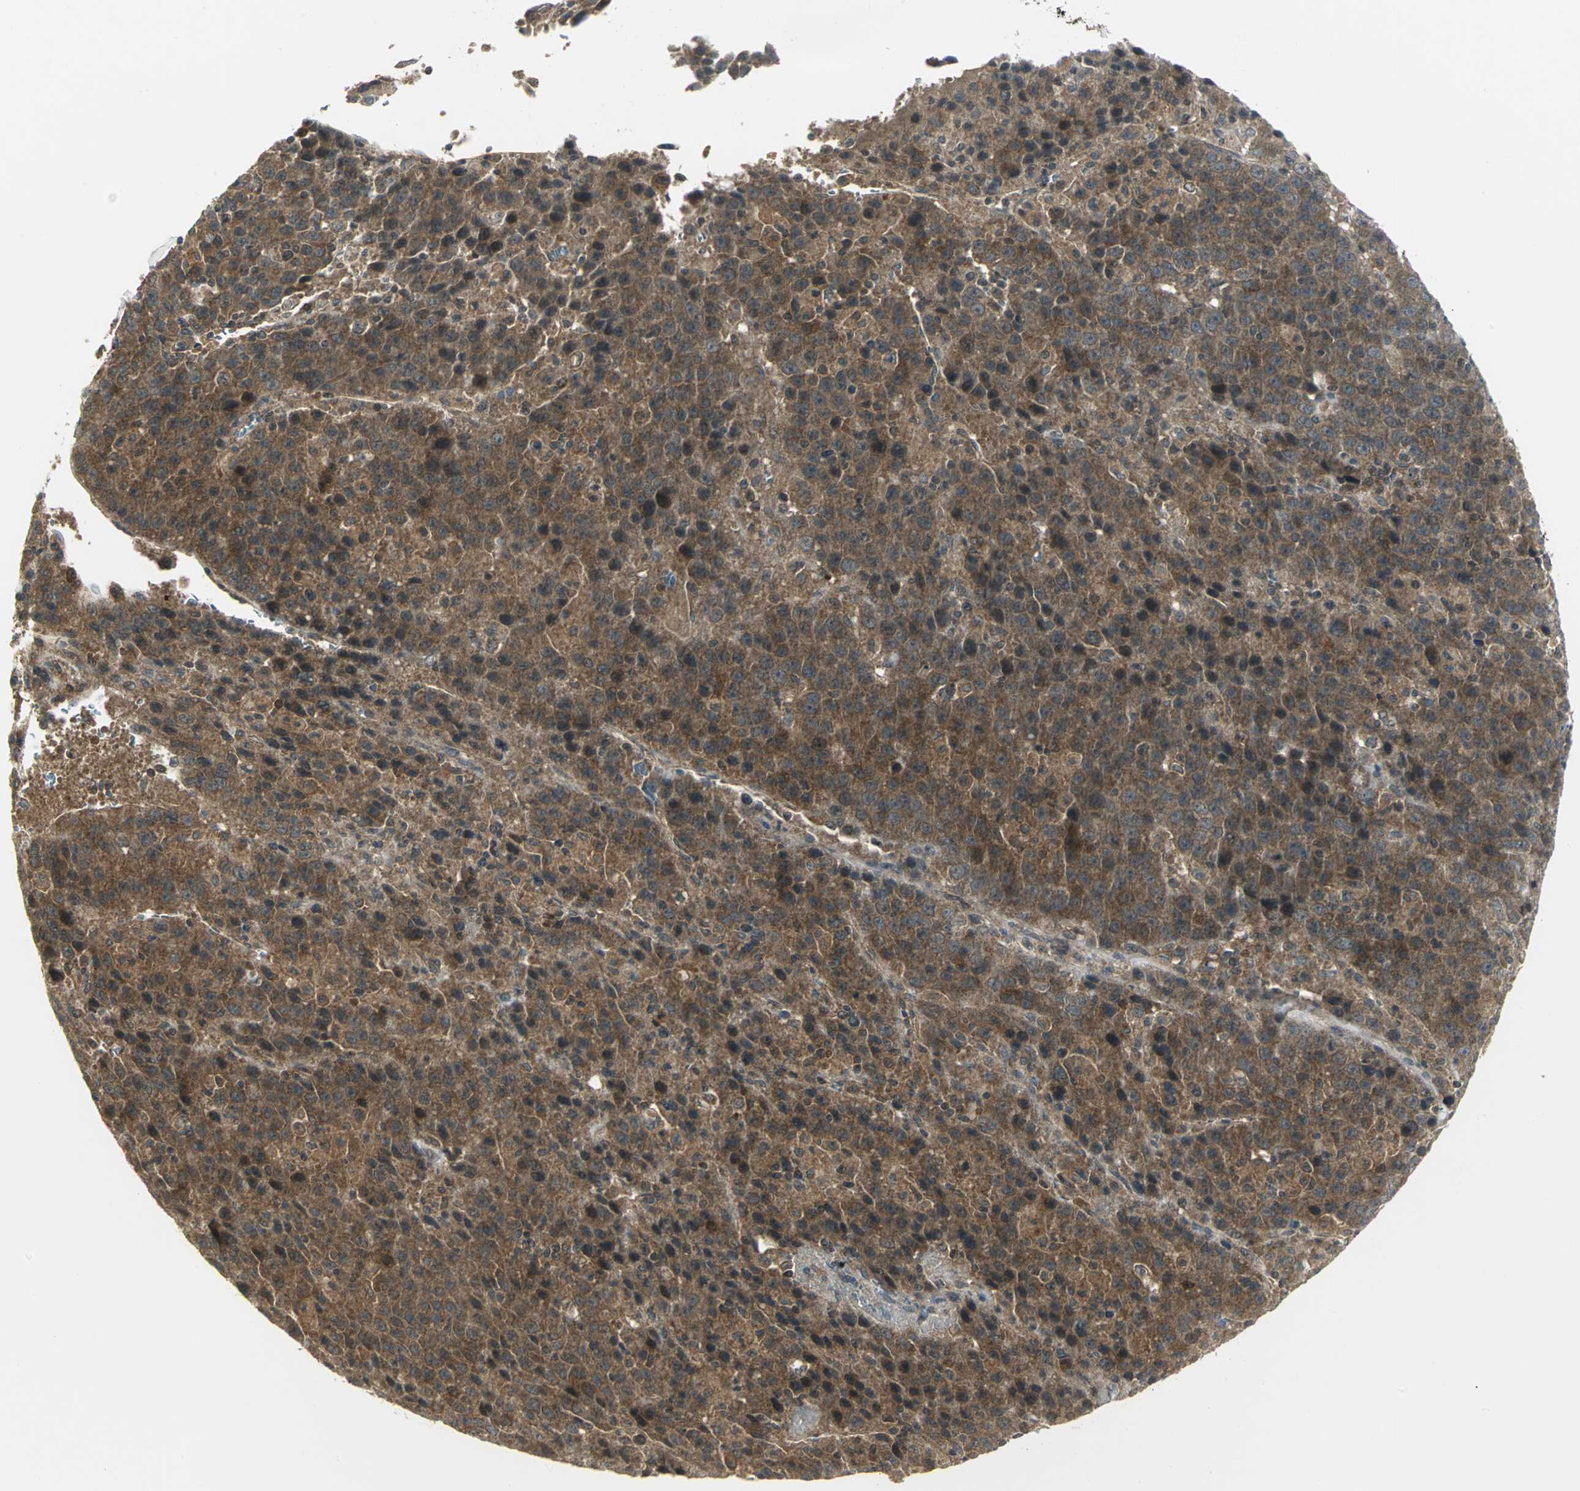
{"staining": {"intensity": "strong", "quantity": ">75%", "location": "cytoplasmic/membranous"}, "tissue": "liver cancer", "cell_type": "Tumor cells", "image_type": "cancer", "snomed": [{"axis": "morphology", "description": "Carcinoma, Hepatocellular, NOS"}, {"axis": "topography", "description": "Liver"}], "caption": "This image demonstrates IHC staining of human liver cancer, with high strong cytoplasmic/membranous staining in about >75% of tumor cells.", "gene": "MAPK8IP3", "patient": {"sex": "female", "age": 53}}